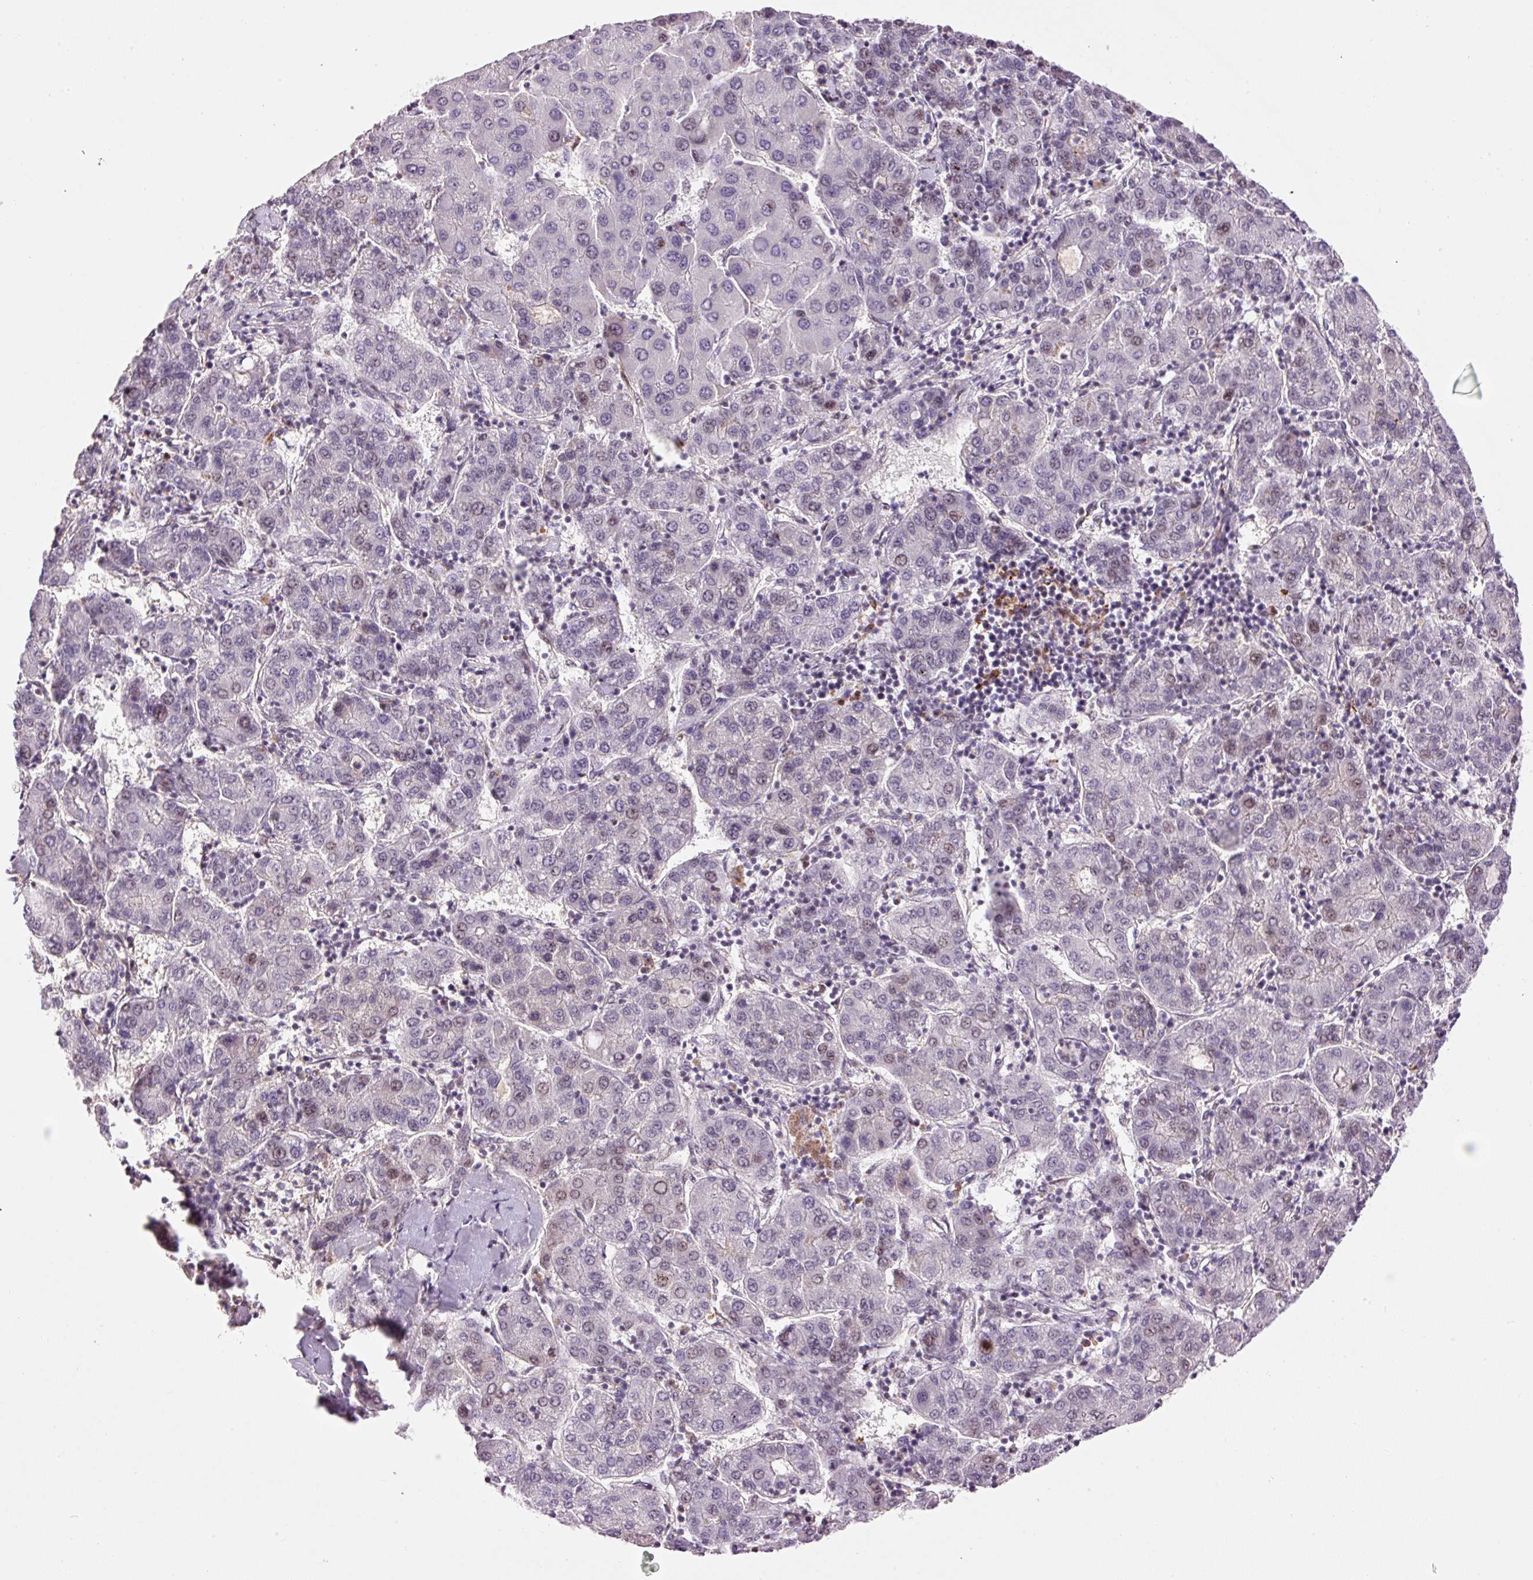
{"staining": {"intensity": "moderate", "quantity": "<25%", "location": "nuclear"}, "tissue": "liver cancer", "cell_type": "Tumor cells", "image_type": "cancer", "snomed": [{"axis": "morphology", "description": "Carcinoma, Hepatocellular, NOS"}, {"axis": "topography", "description": "Liver"}], "caption": "This image demonstrates immunohistochemistry (IHC) staining of liver cancer, with low moderate nuclear staining in approximately <25% of tumor cells.", "gene": "HNF1A", "patient": {"sex": "male", "age": 65}}